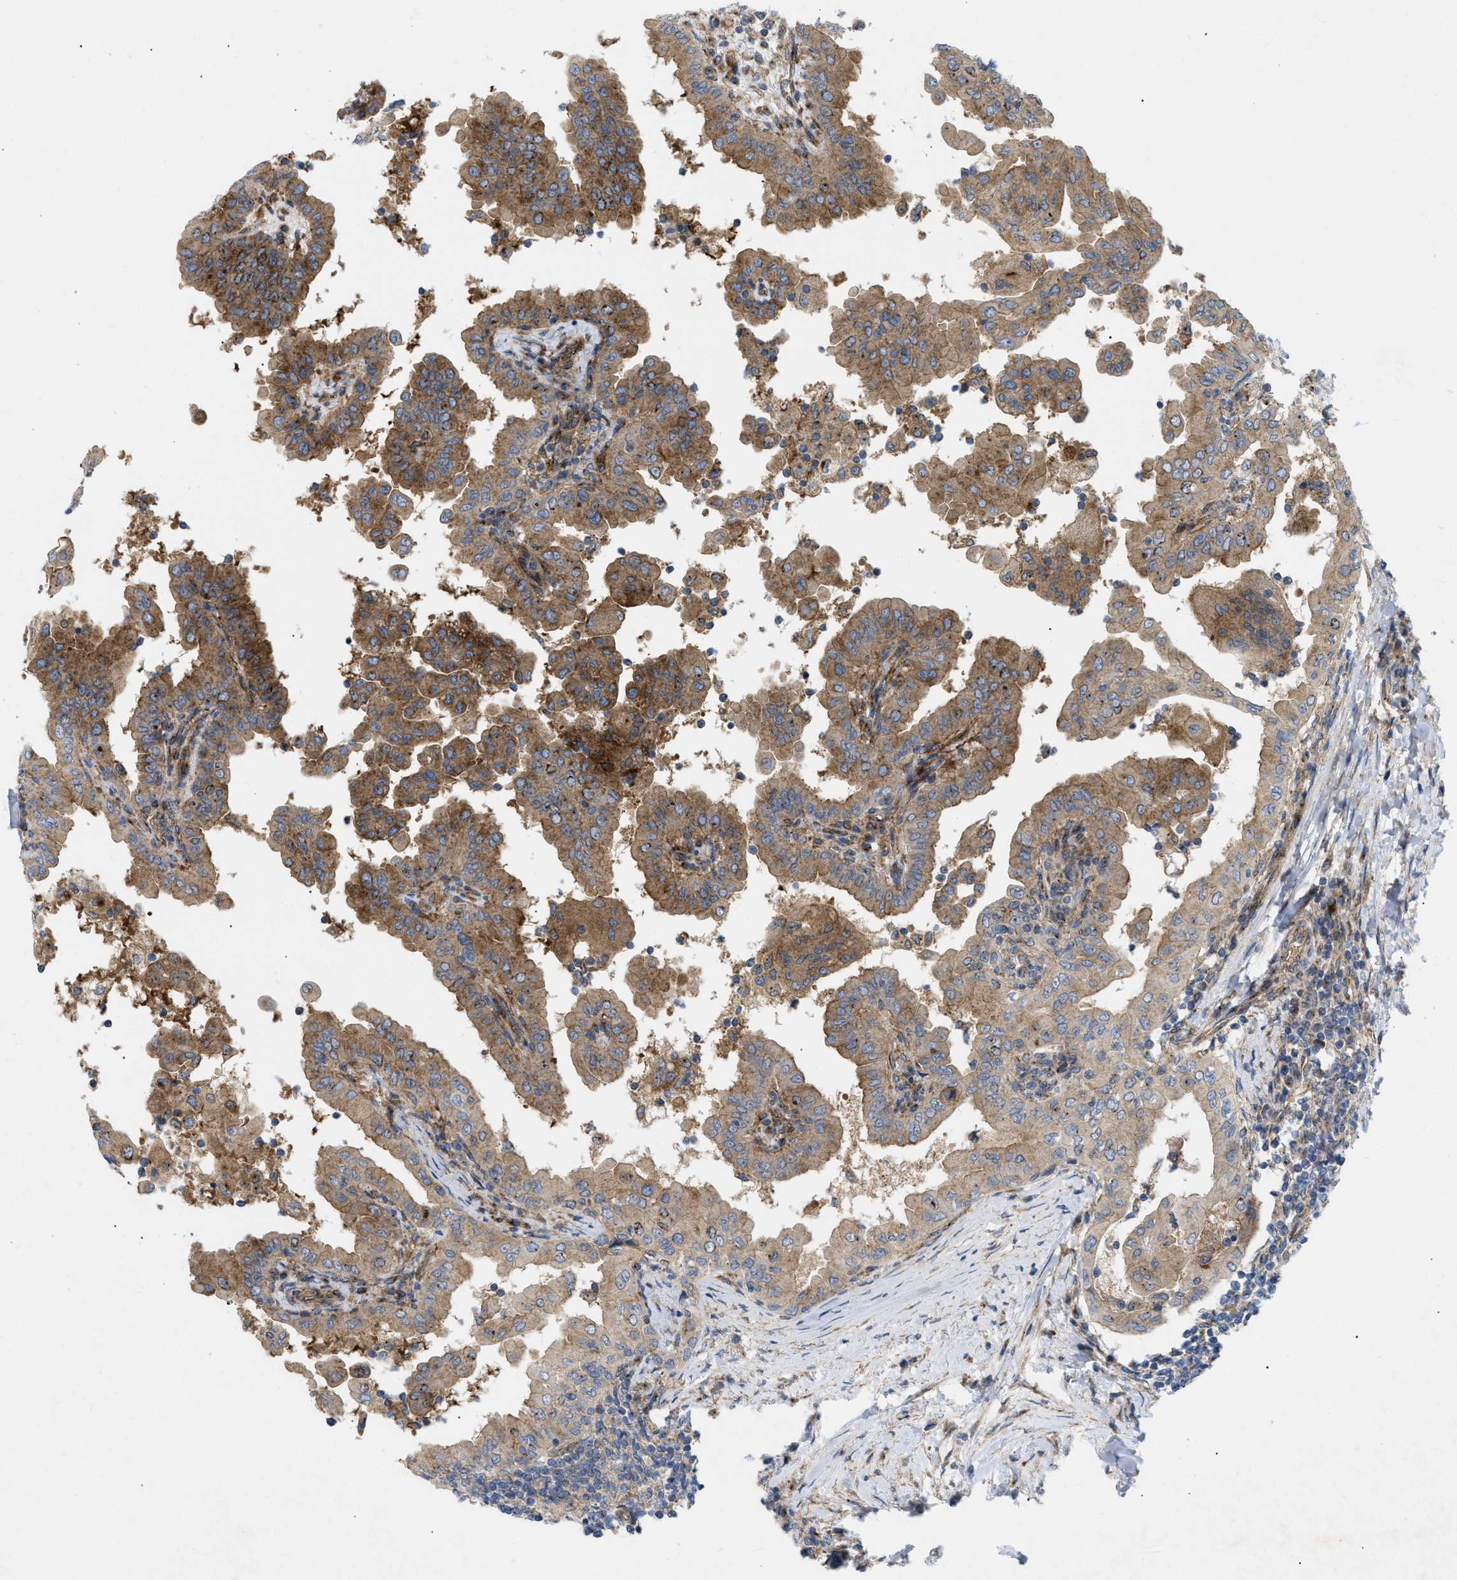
{"staining": {"intensity": "moderate", "quantity": ">75%", "location": "cytoplasmic/membranous"}, "tissue": "thyroid cancer", "cell_type": "Tumor cells", "image_type": "cancer", "snomed": [{"axis": "morphology", "description": "Papillary adenocarcinoma, NOS"}, {"axis": "topography", "description": "Thyroid gland"}], "caption": "Human thyroid cancer (papillary adenocarcinoma) stained for a protein (brown) reveals moderate cytoplasmic/membranous positive expression in approximately >75% of tumor cells.", "gene": "DCTN4", "patient": {"sex": "male", "age": 33}}